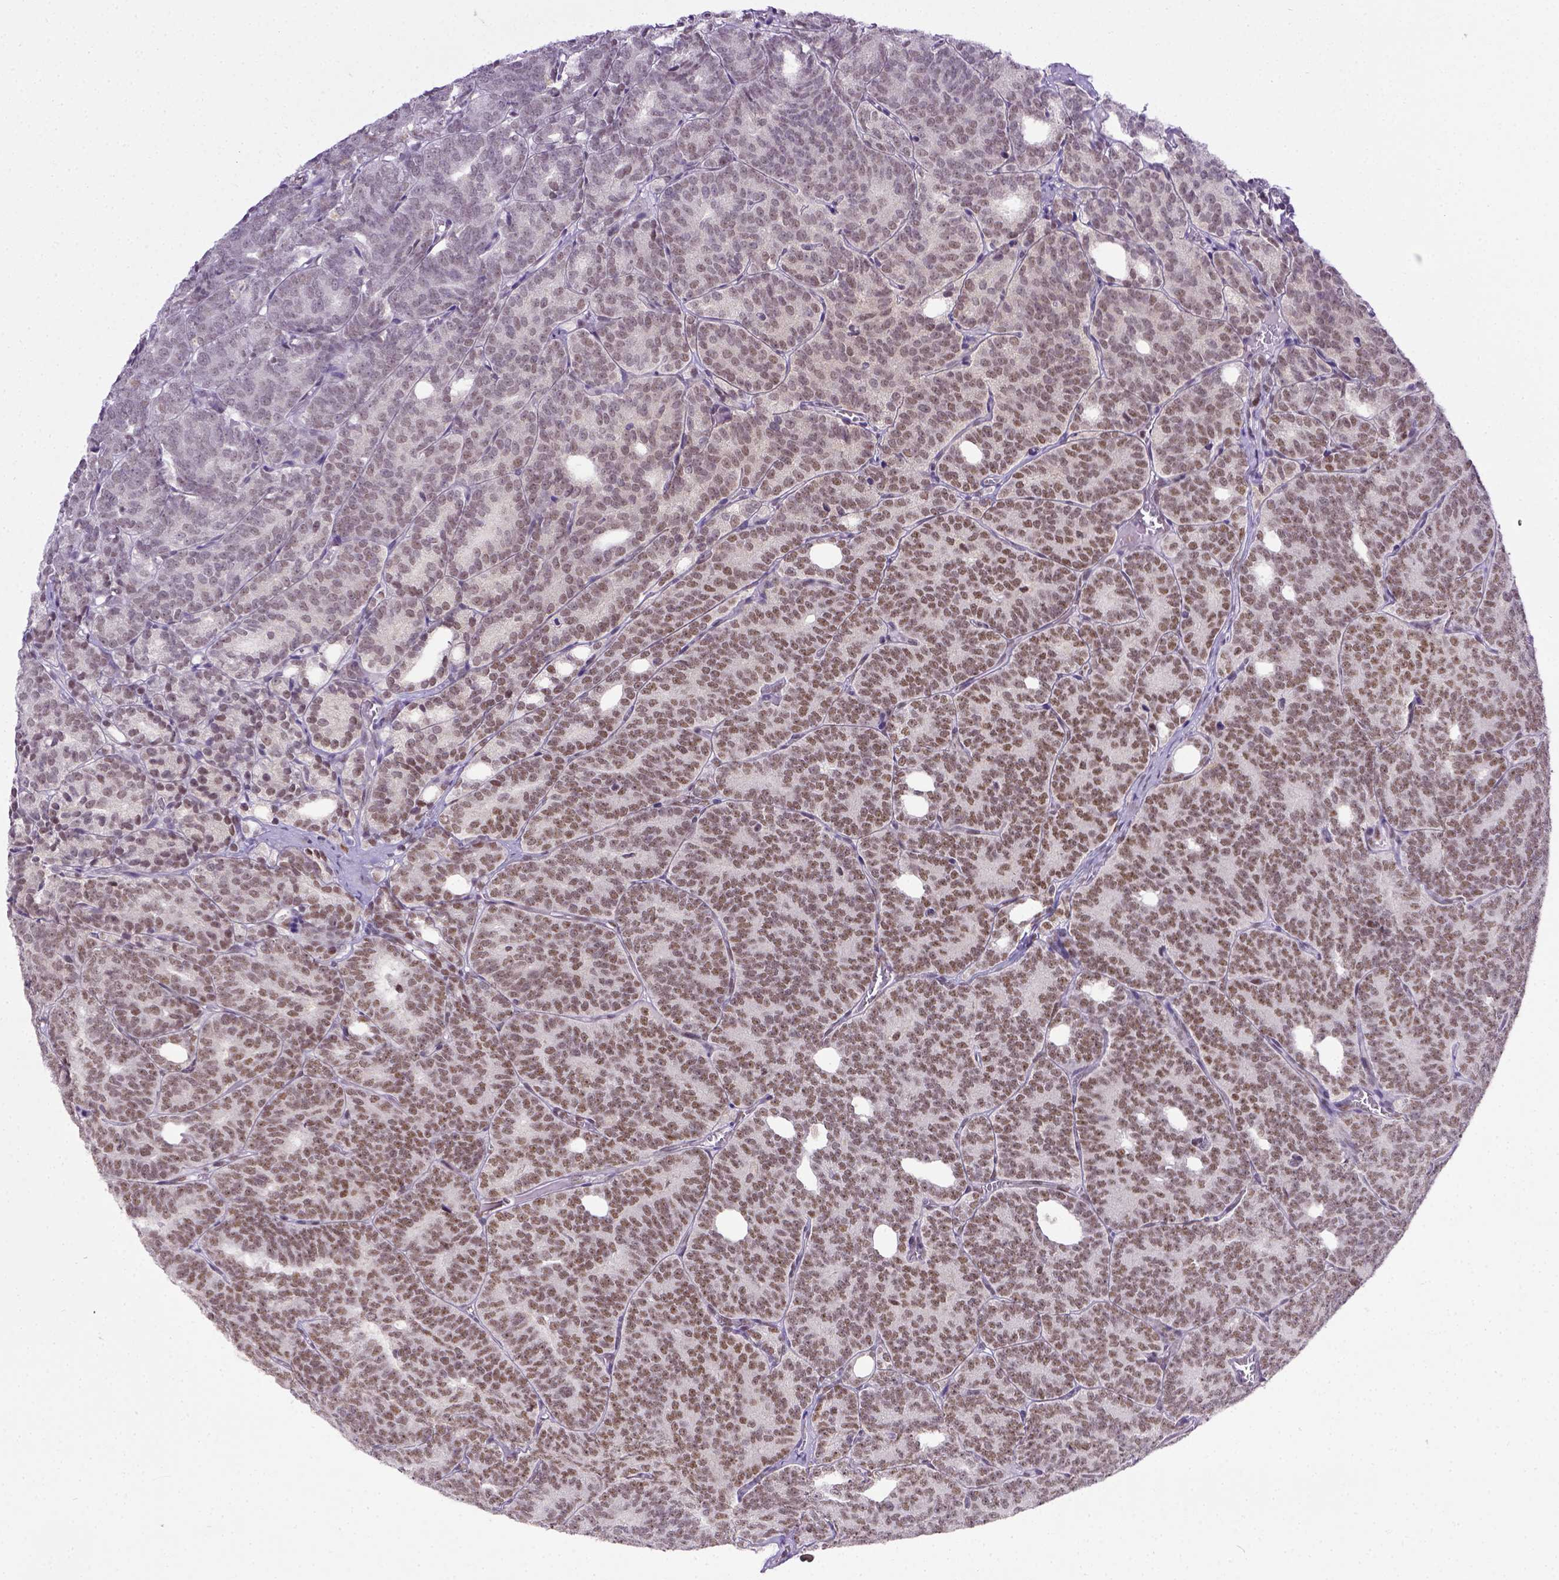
{"staining": {"intensity": "moderate", "quantity": ">75%", "location": "nuclear"}, "tissue": "prostate cancer", "cell_type": "Tumor cells", "image_type": "cancer", "snomed": [{"axis": "morphology", "description": "Adenocarcinoma, High grade"}, {"axis": "topography", "description": "Prostate"}], "caption": "A high-resolution histopathology image shows immunohistochemistry staining of prostate high-grade adenocarcinoma, which displays moderate nuclear expression in about >75% of tumor cells.", "gene": "ERCC1", "patient": {"sex": "male", "age": 53}}